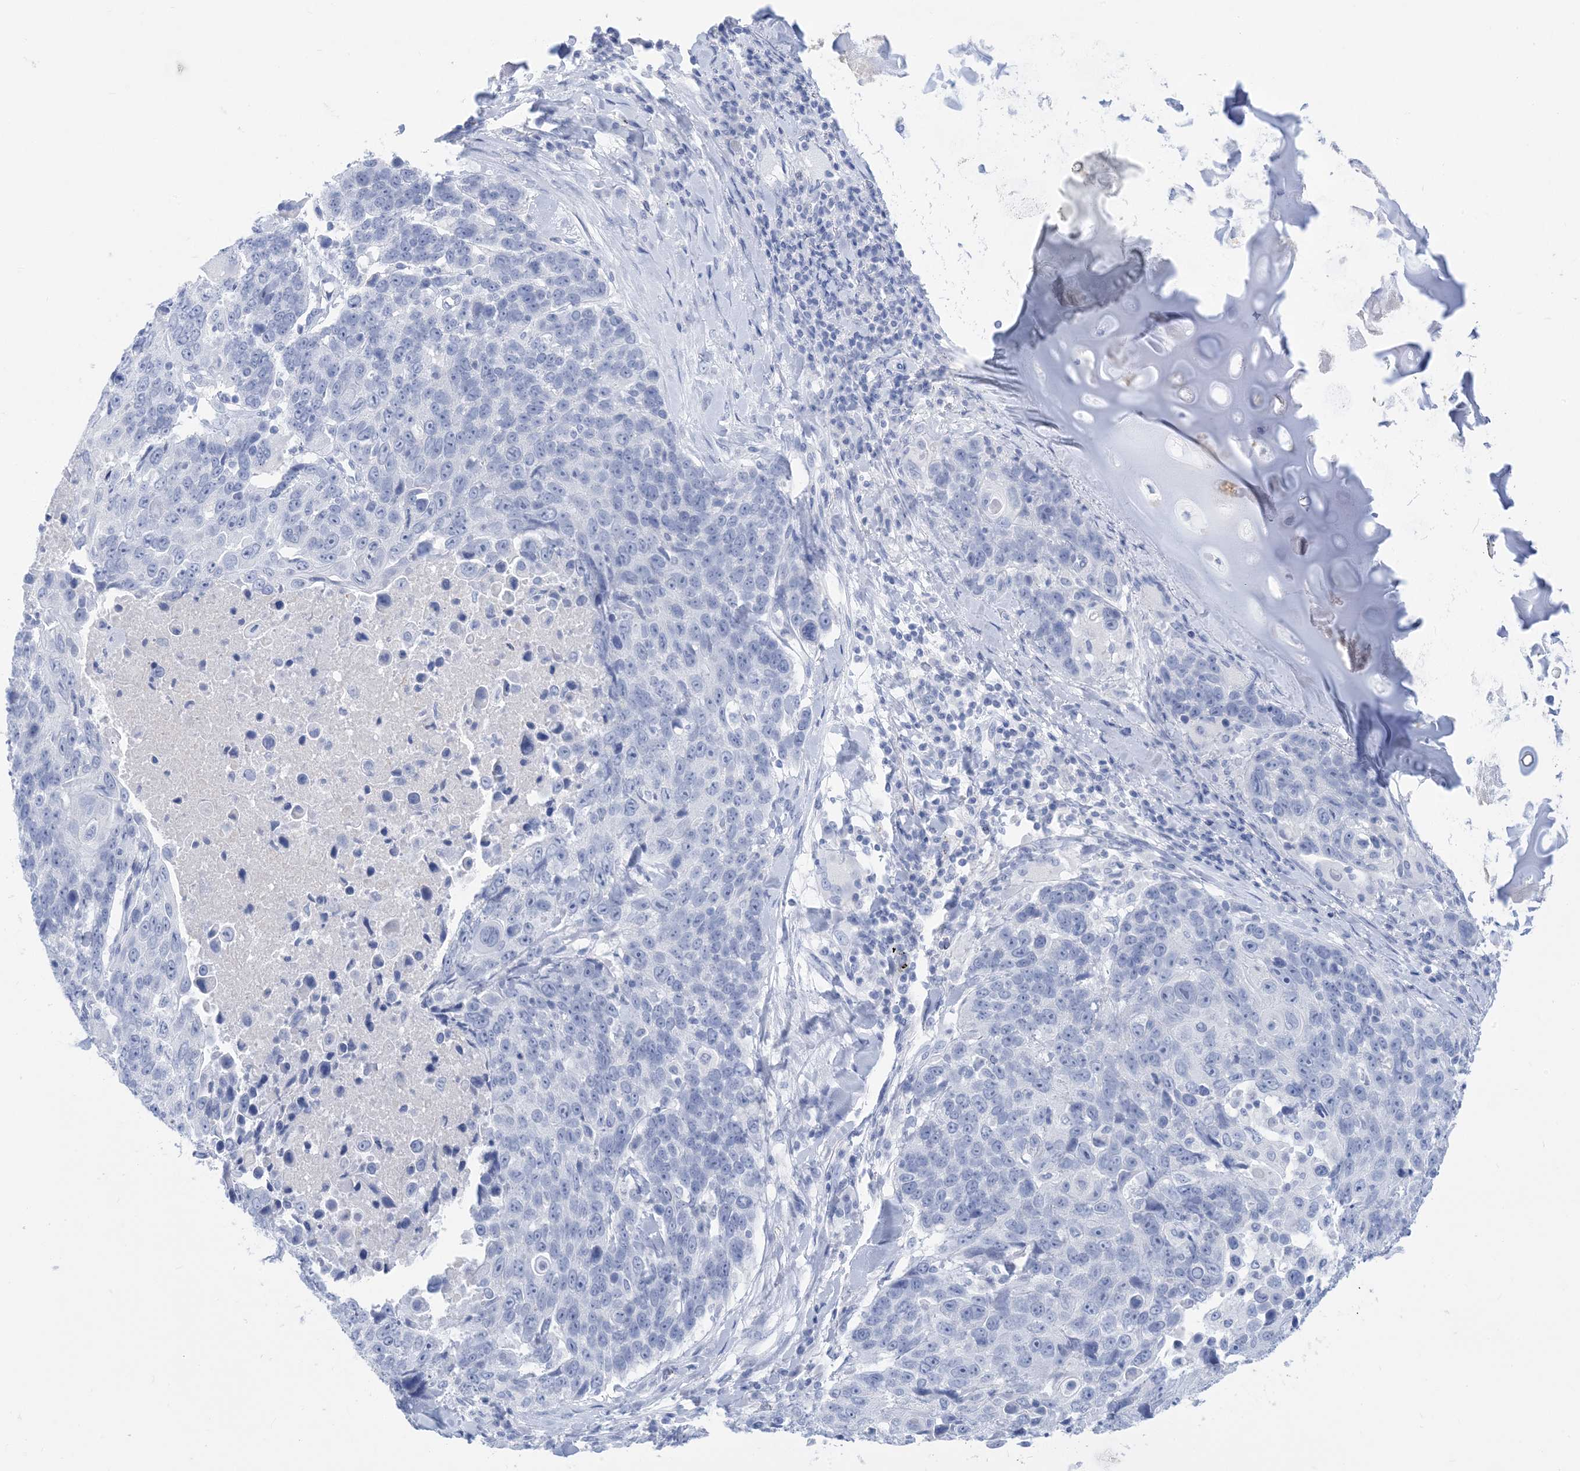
{"staining": {"intensity": "negative", "quantity": "none", "location": "none"}, "tissue": "lung cancer", "cell_type": "Tumor cells", "image_type": "cancer", "snomed": [{"axis": "morphology", "description": "Squamous cell carcinoma, NOS"}, {"axis": "topography", "description": "Lung"}], "caption": "Immunohistochemistry (IHC) micrograph of lung squamous cell carcinoma stained for a protein (brown), which demonstrates no expression in tumor cells.", "gene": "SH3YL1", "patient": {"sex": "male", "age": 66}}